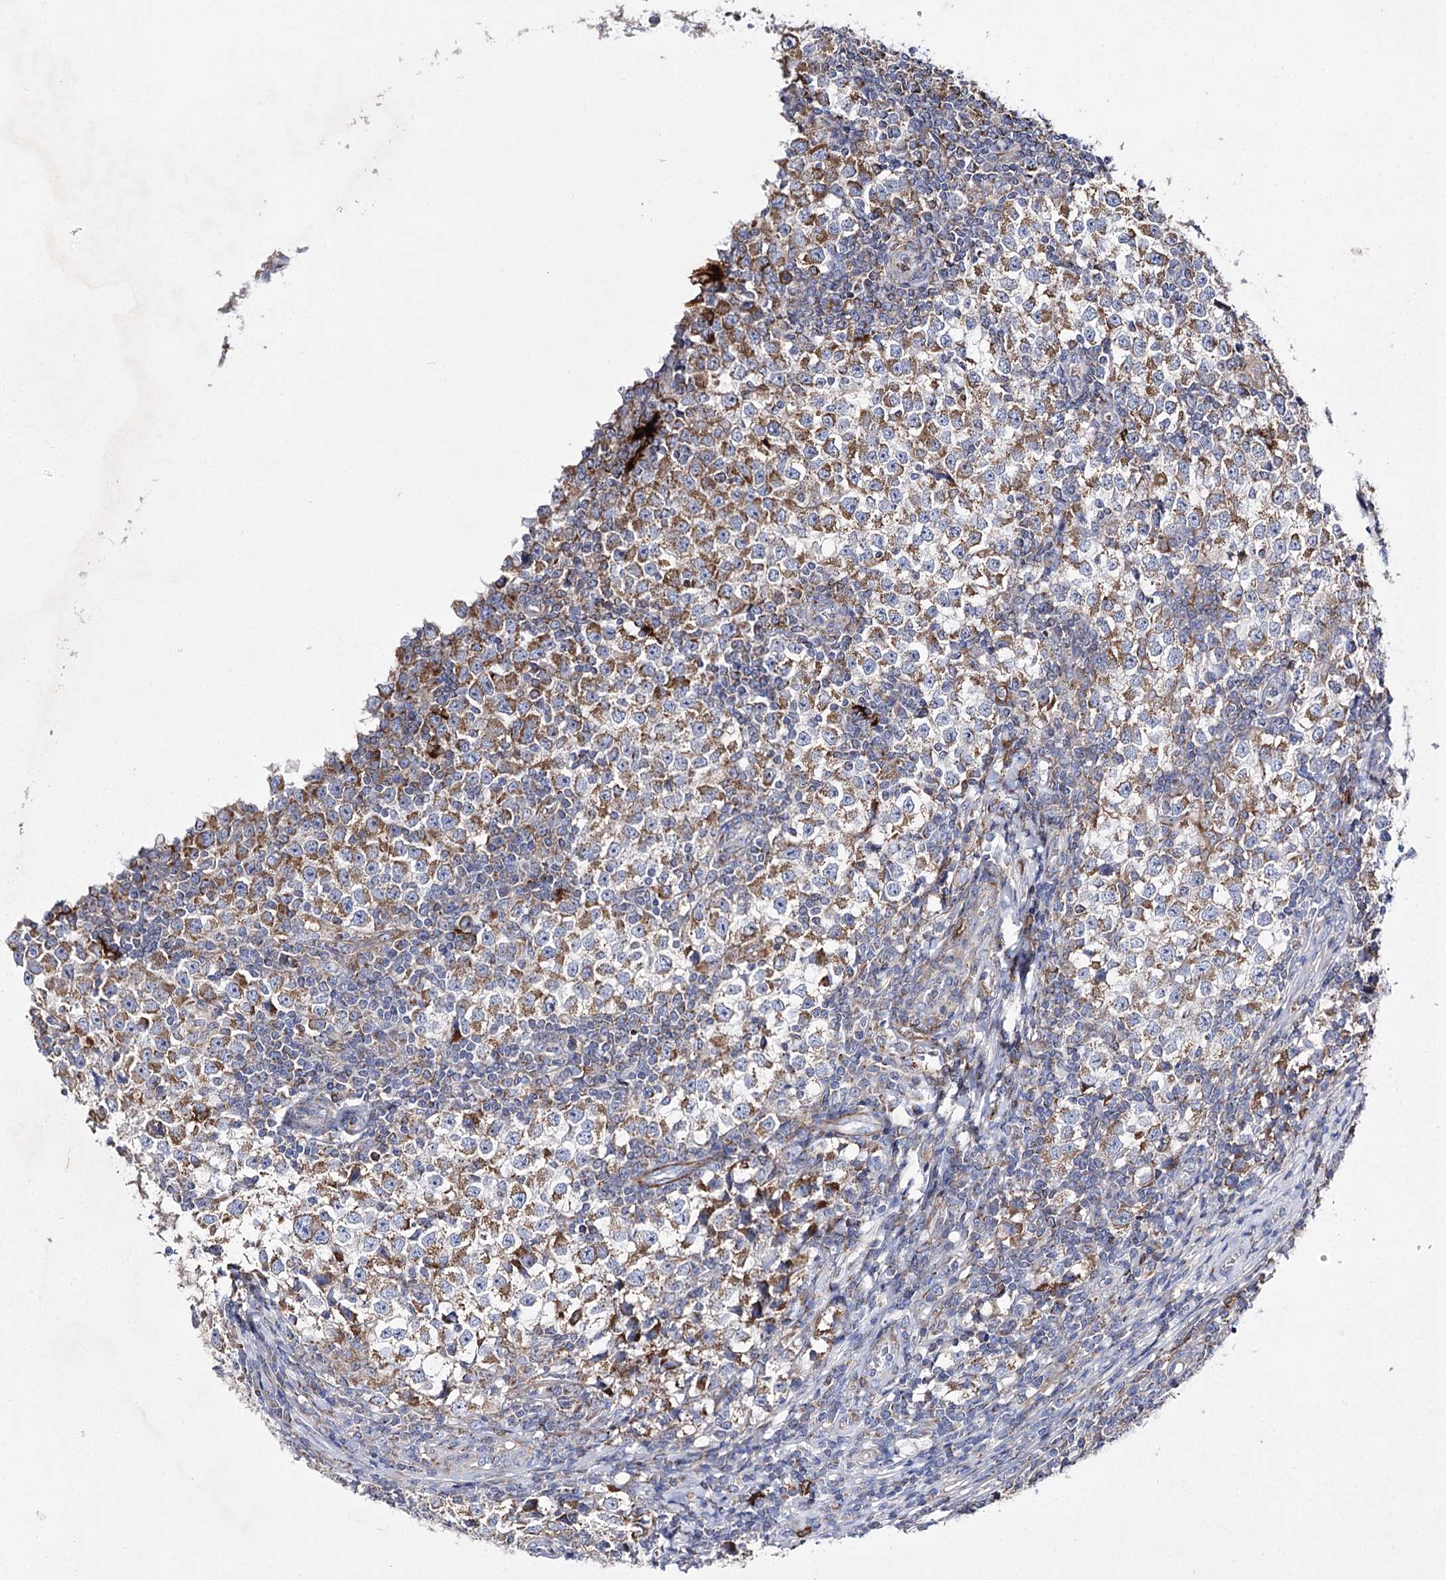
{"staining": {"intensity": "moderate", "quantity": ">75%", "location": "cytoplasmic/membranous"}, "tissue": "testis cancer", "cell_type": "Tumor cells", "image_type": "cancer", "snomed": [{"axis": "morphology", "description": "Seminoma, NOS"}, {"axis": "topography", "description": "Testis"}], "caption": "Moderate cytoplasmic/membranous staining is seen in approximately >75% of tumor cells in testis seminoma.", "gene": "COX15", "patient": {"sex": "male", "age": 65}}